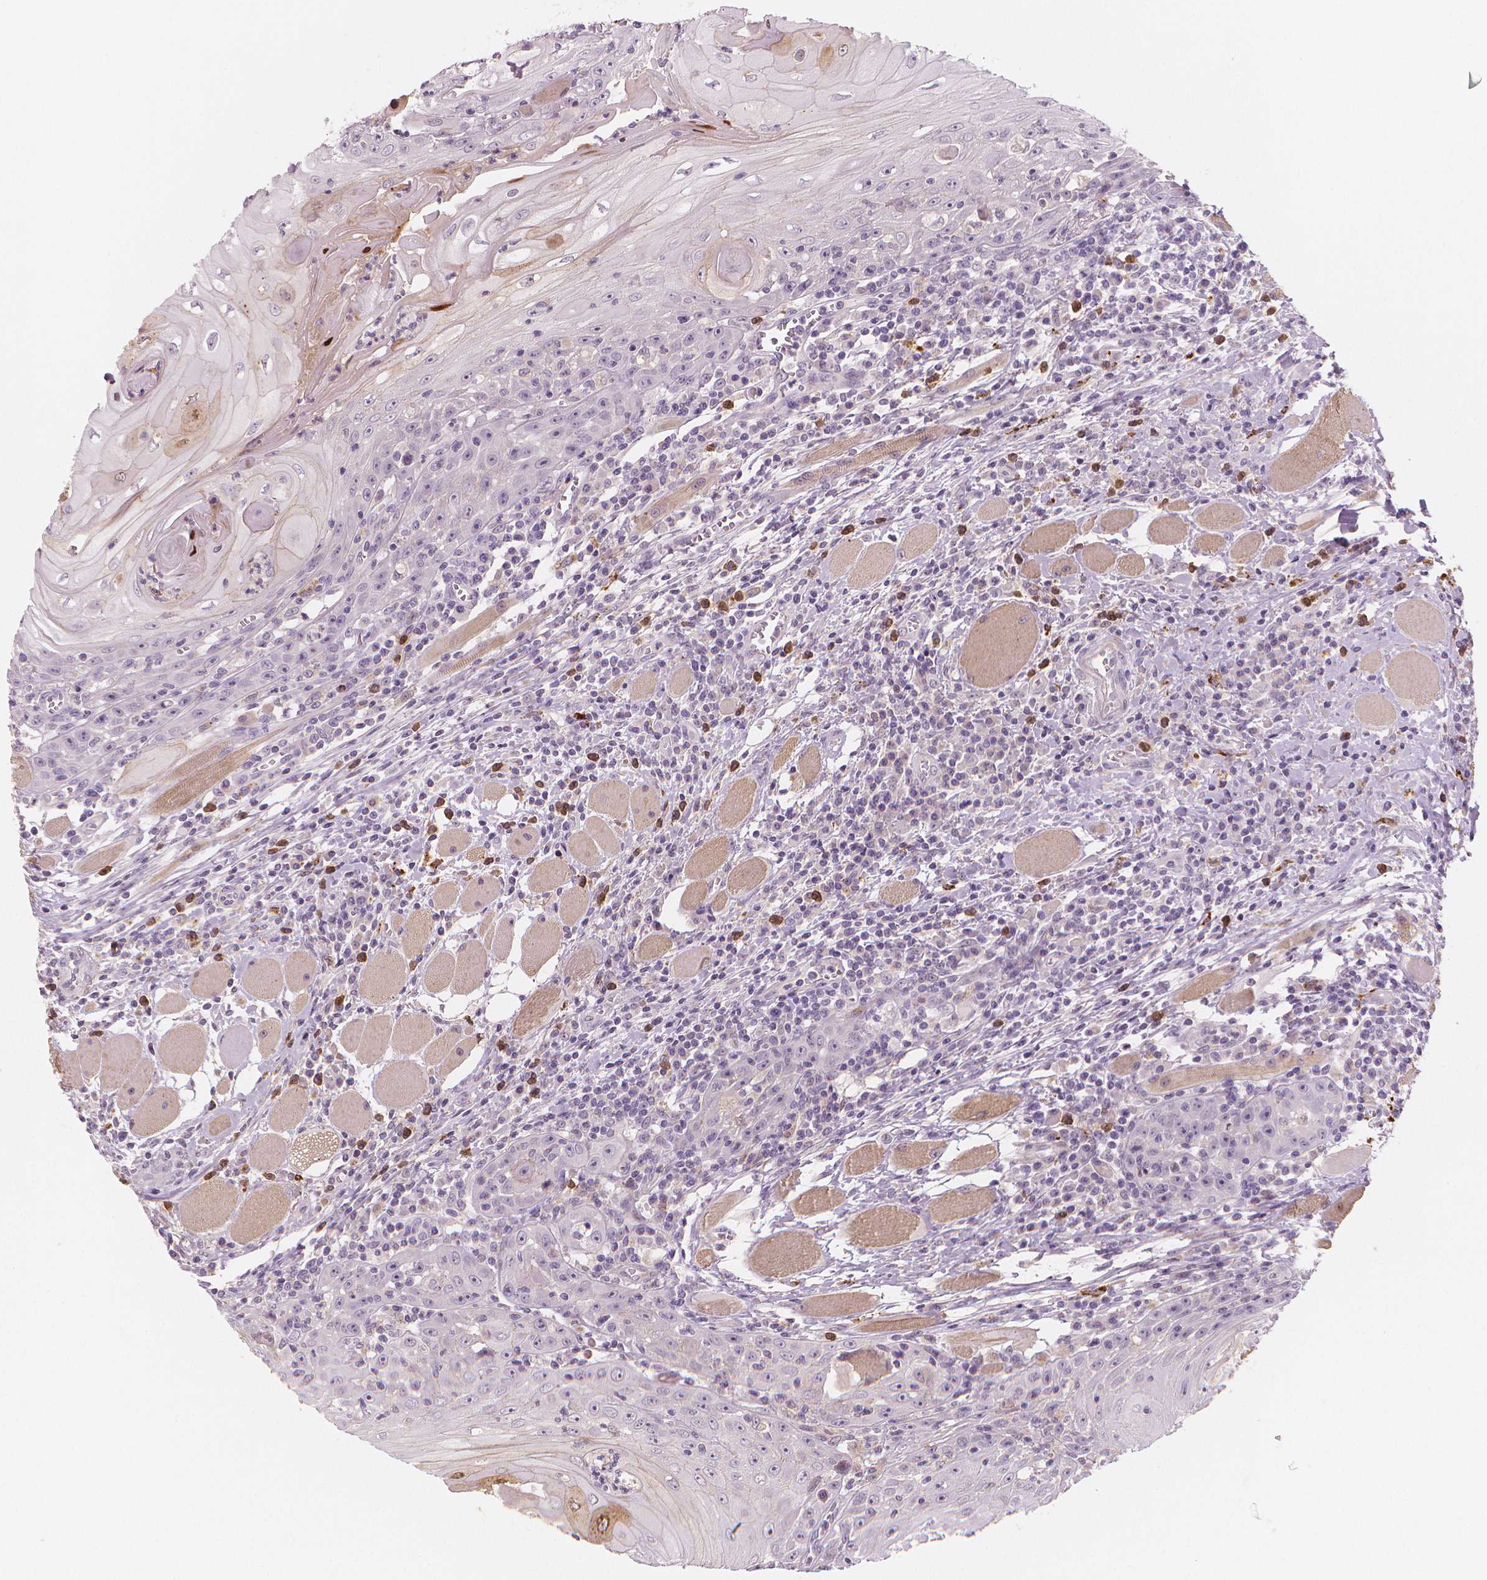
{"staining": {"intensity": "moderate", "quantity": "<25%", "location": "cytoplasmic/membranous,nuclear"}, "tissue": "head and neck cancer", "cell_type": "Tumor cells", "image_type": "cancer", "snomed": [{"axis": "morphology", "description": "Squamous cell carcinoma, NOS"}, {"axis": "topography", "description": "Head-Neck"}], "caption": "Immunohistochemical staining of head and neck cancer shows low levels of moderate cytoplasmic/membranous and nuclear positivity in about <25% of tumor cells.", "gene": "RNASE7", "patient": {"sex": "male", "age": 52}}